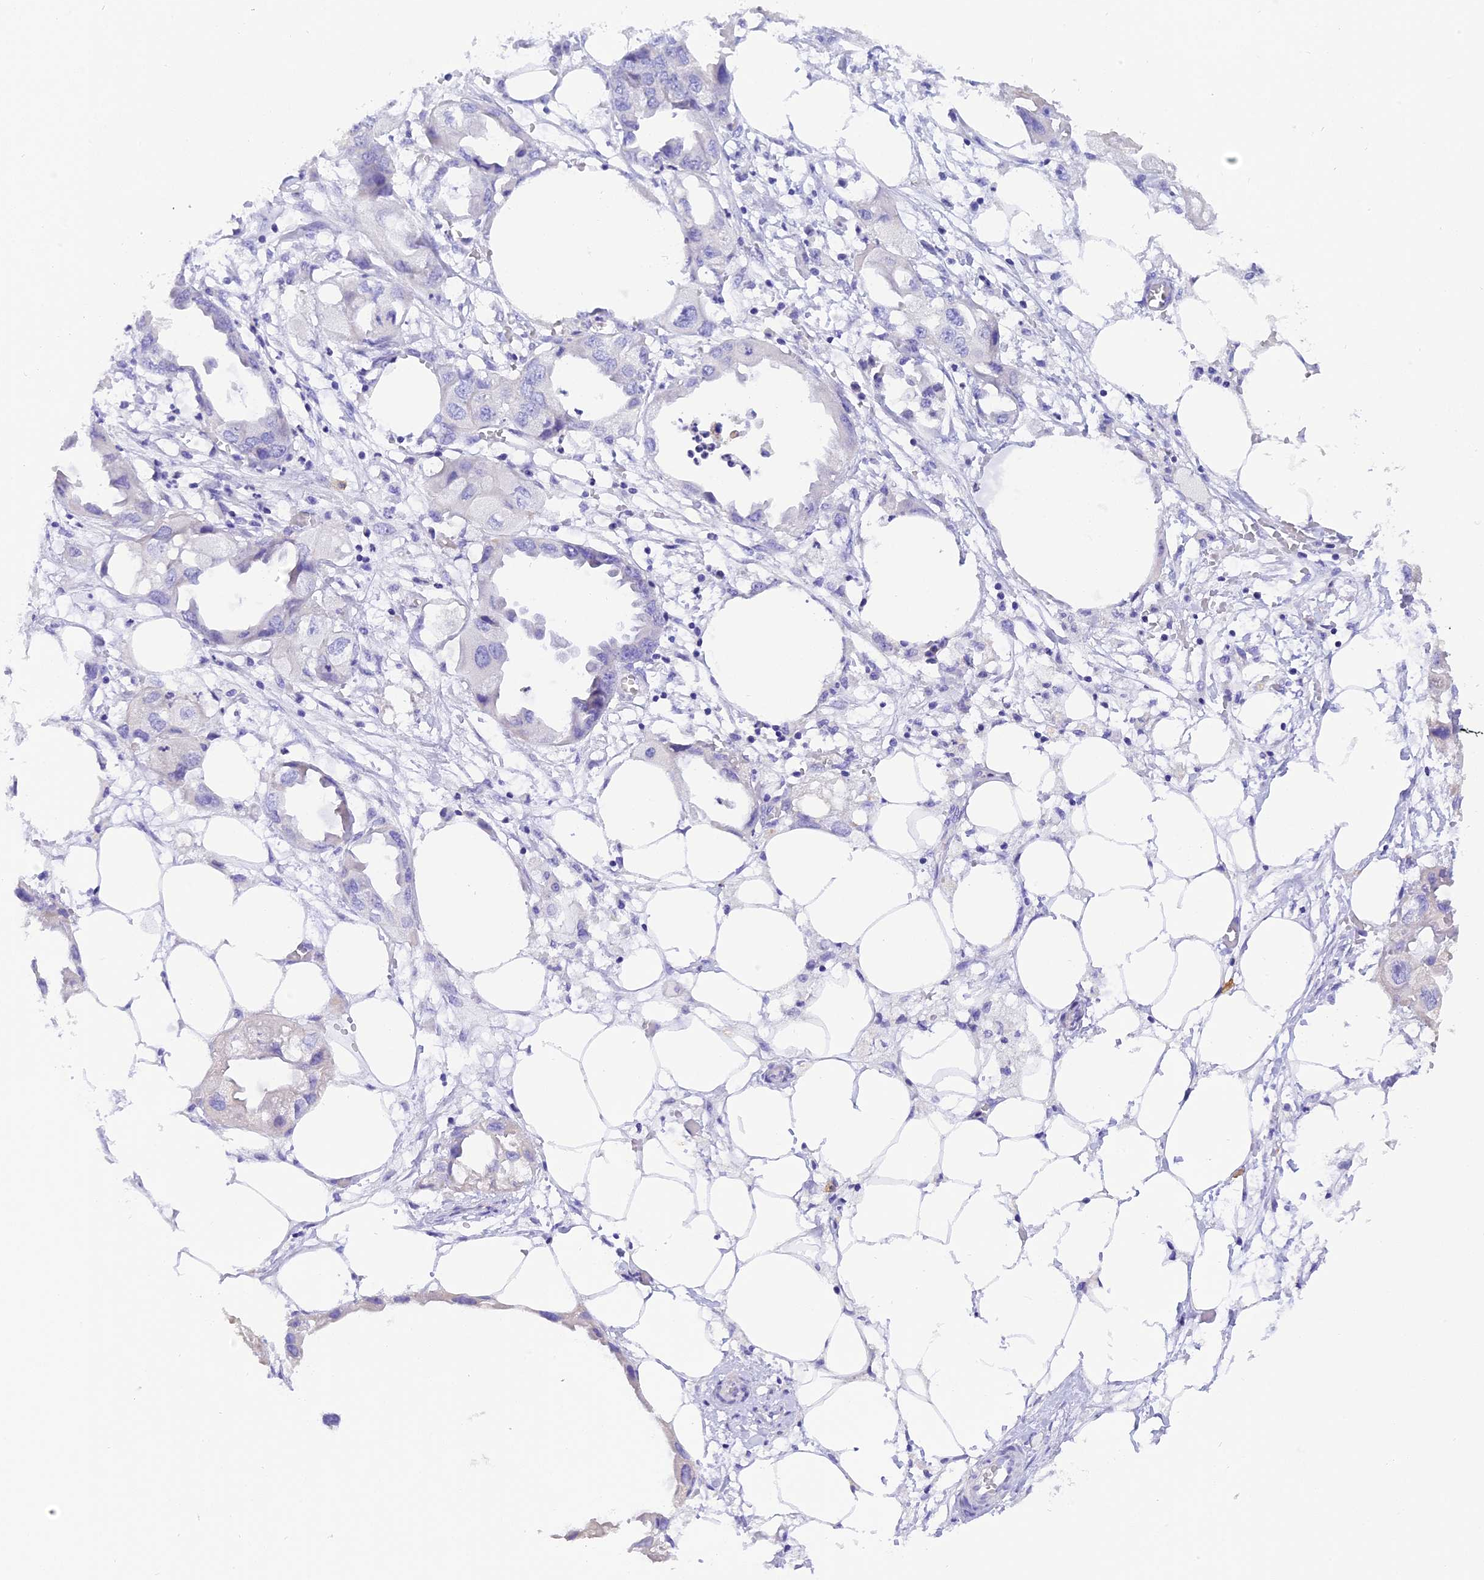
{"staining": {"intensity": "negative", "quantity": "none", "location": "none"}, "tissue": "endometrial cancer", "cell_type": "Tumor cells", "image_type": "cancer", "snomed": [{"axis": "morphology", "description": "Adenocarcinoma, NOS"}, {"axis": "morphology", "description": "Adenocarcinoma, metastatic, NOS"}, {"axis": "topography", "description": "Adipose tissue"}, {"axis": "topography", "description": "Endometrium"}], "caption": "This is a photomicrograph of immunohistochemistry (IHC) staining of metastatic adenocarcinoma (endometrial), which shows no expression in tumor cells.", "gene": "COL6A5", "patient": {"sex": "female", "age": 67}}